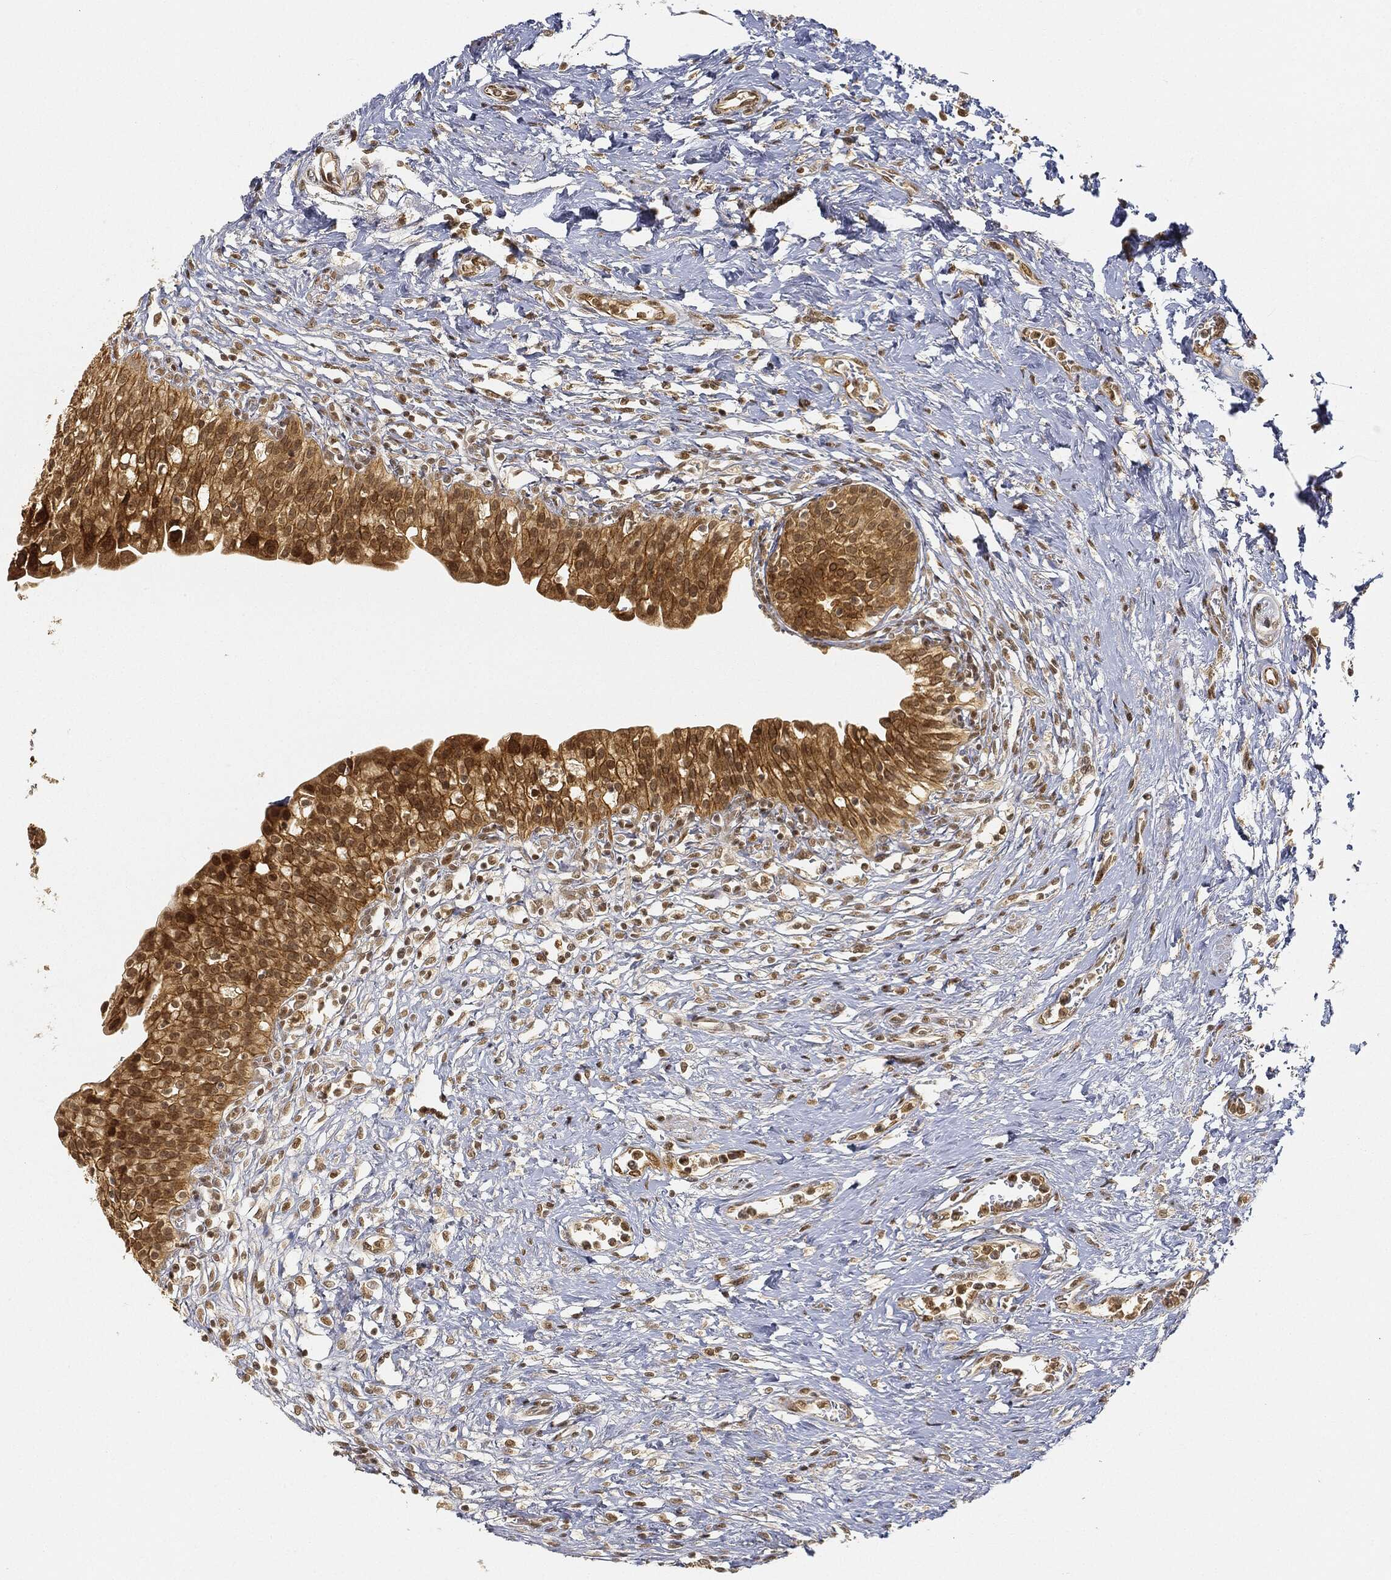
{"staining": {"intensity": "strong", "quantity": "<25%", "location": "cytoplasmic/membranous,nuclear"}, "tissue": "urinary bladder", "cell_type": "Urothelial cells", "image_type": "normal", "snomed": [{"axis": "morphology", "description": "Normal tissue, NOS"}, {"axis": "topography", "description": "Urinary bladder"}], "caption": "Protein analysis of unremarkable urinary bladder exhibits strong cytoplasmic/membranous,nuclear expression in about <25% of urothelial cells. (Brightfield microscopy of DAB IHC at high magnification).", "gene": "CIB1", "patient": {"sex": "male", "age": 76}}